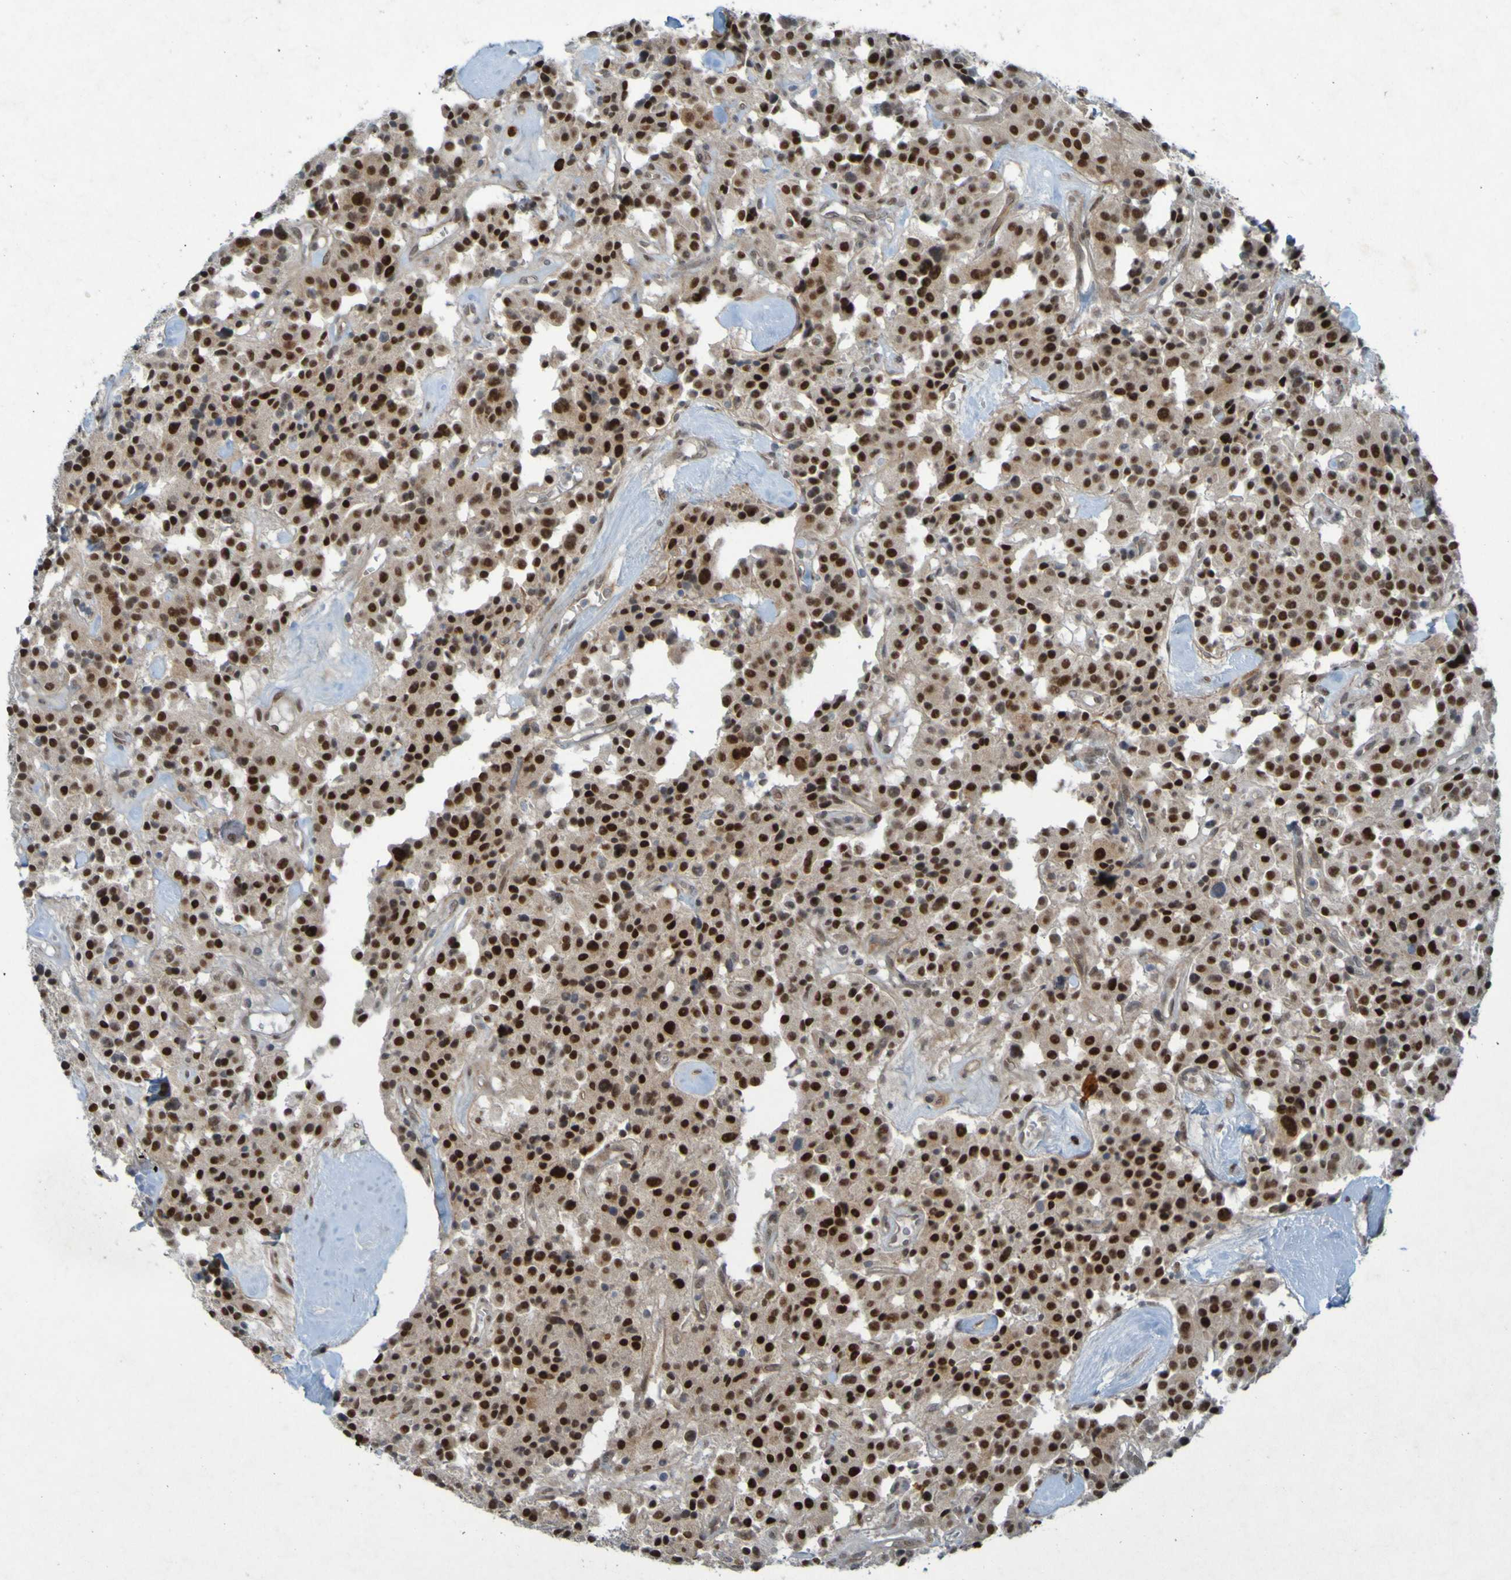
{"staining": {"intensity": "strong", "quantity": ">75%", "location": "cytoplasmic/membranous,nuclear"}, "tissue": "carcinoid", "cell_type": "Tumor cells", "image_type": "cancer", "snomed": [{"axis": "morphology", "description": "Carcinoid, malignant, NOS"}, {"axis": "topography", "description": "Lung"}], "caption": "The image reveals staining of carcinoid, revealing strong cytoplasmic/membranous and nuclear protein positivity (brown color) within tumor cells. (IHC, brightfield microscopy, high magnification).", "gene": "MCPH1", "patient": {"sex": "male", "age": 30}}